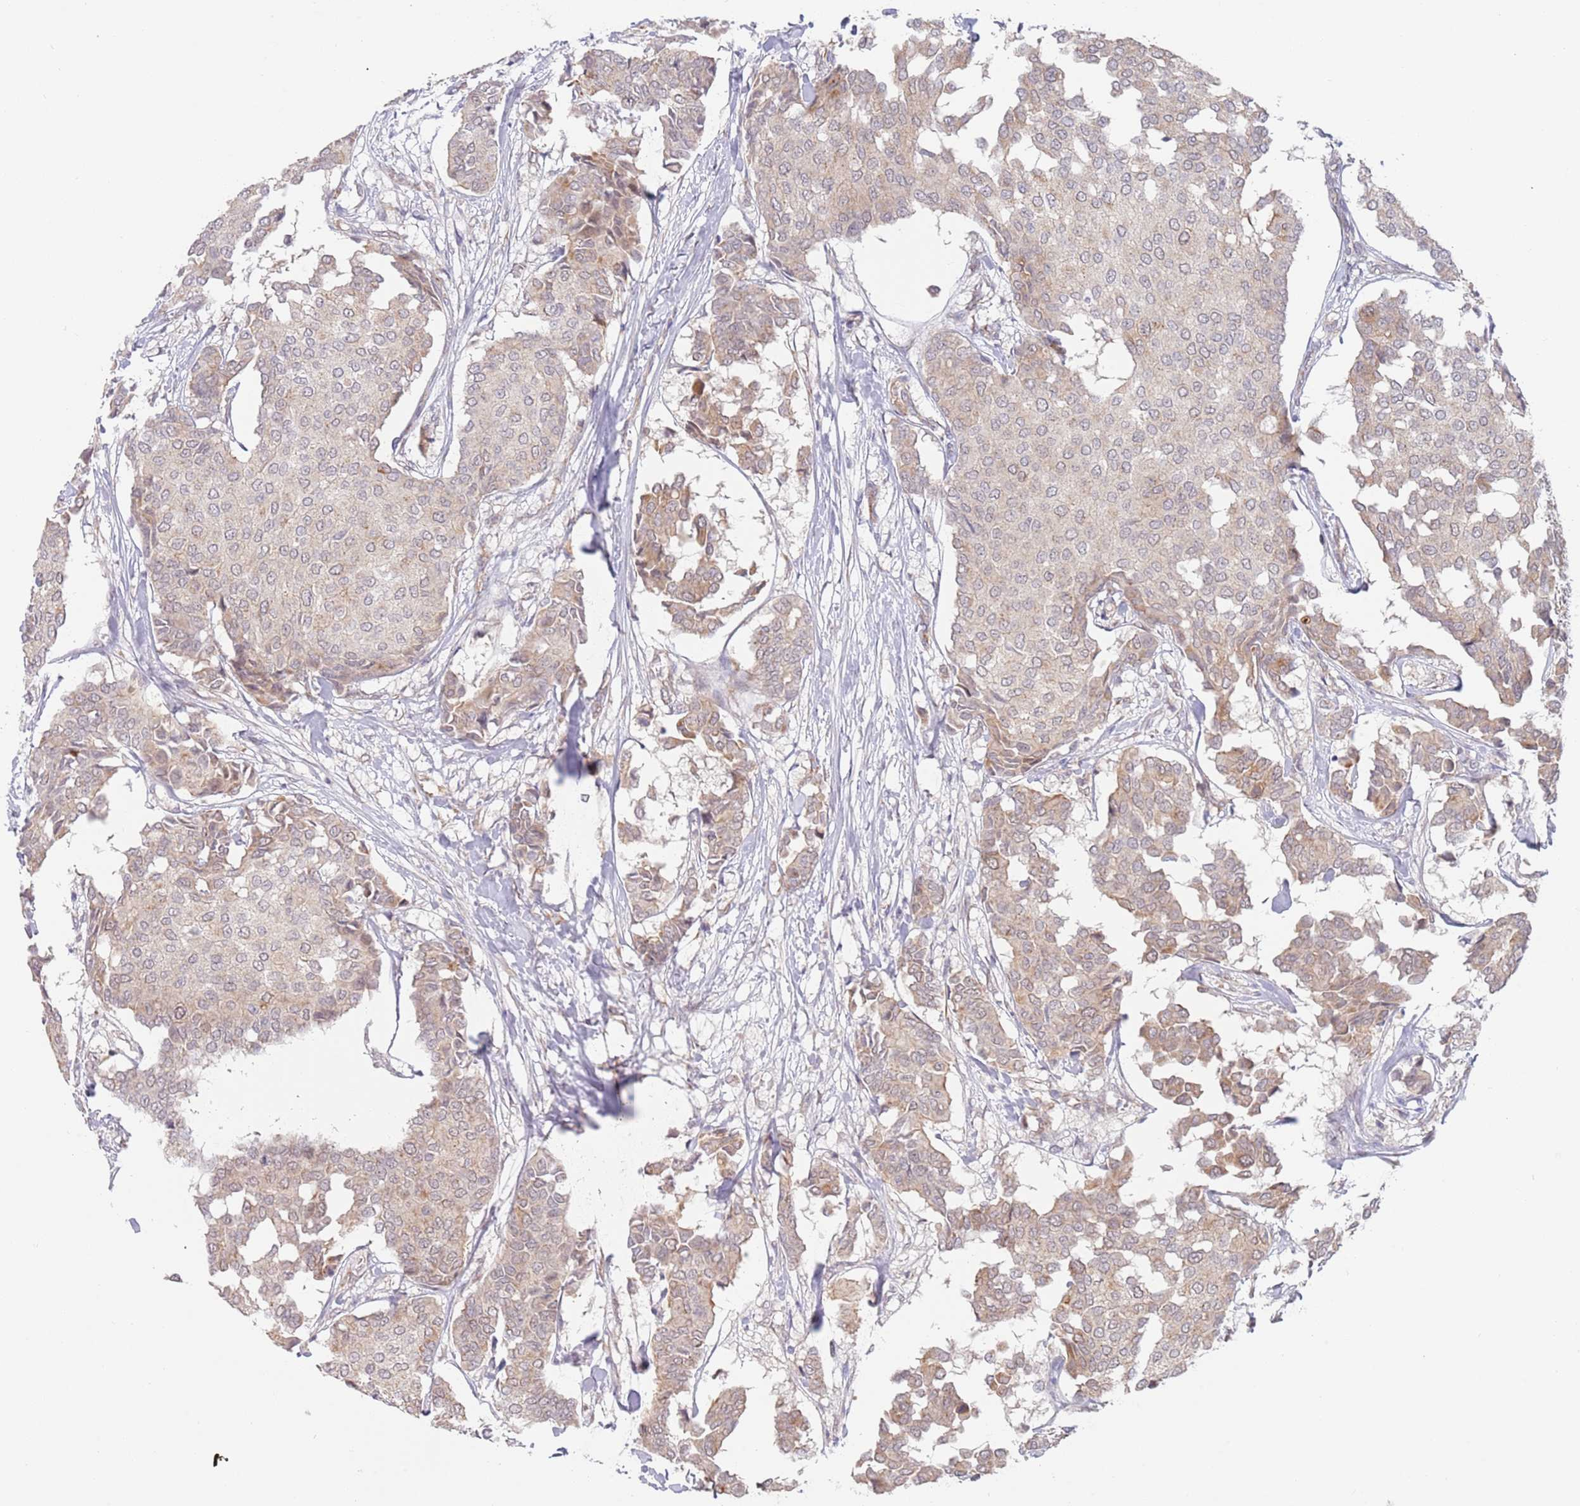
{"staining": {"intensity": "weak", "quantity": ">75%", "location": "cytoplasmic/membranous"}, "tissue": "breast cancer", "cell_type": "Tumor cells", "image_type": "cancer", "snomed": [{"axis": "morphology", "description": "Duct carcinoma"}, {"axis": "topography", "description": "Breast"}], "caption": "The photomicrograph demonstrates a brown stain indicating the presence of a protein in the cytoplasmic/membranous of tumor cells in infiltrating ductal carcinoma (breast).", "gene": "UQCC3", "patient": {"sex": "female", "age": 75}}